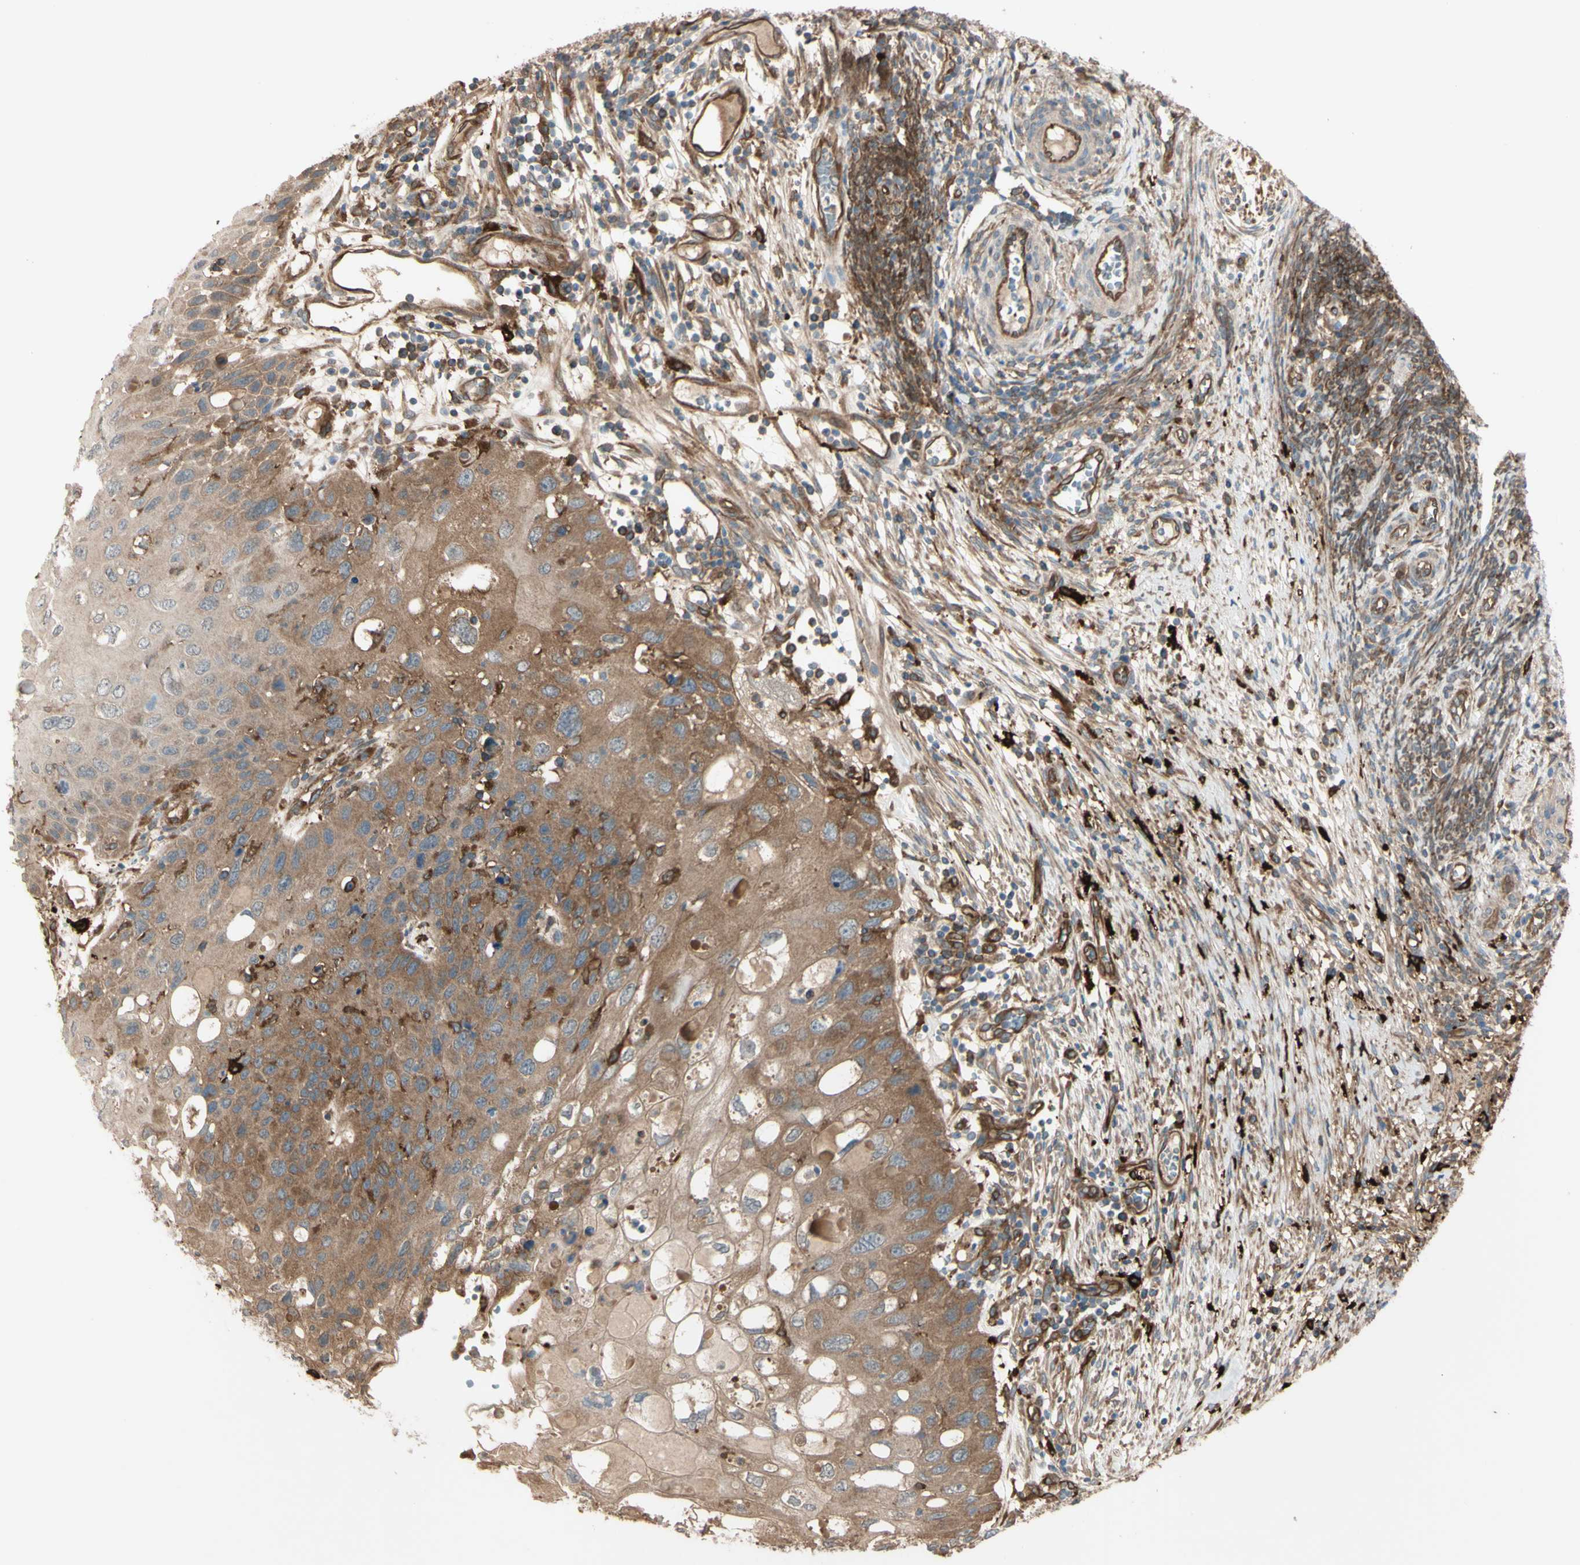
{"staining": {"intensity": "moderate", "quantity": ">75%", "location": "cytoplasmic/membranous"}, "tissue": "cervical cancer", "cell_type": "Tumor cells", "image_type": "cancer", "snomed": [{"axis": "morphology", "description": "Squamous cell carcinoma, NOS"}, {"axis": "topography", "description": "Cervix"}], "caption": "Cervical cancer (squamous cell carcinoma) tissue reveals moderate cytoplasmic/membranous staining in approximately >75% of tumor cells, visualized by immunohistochemistry.", "gene": "PTPN12", "patient": {"sex": "female", "age": 70}}